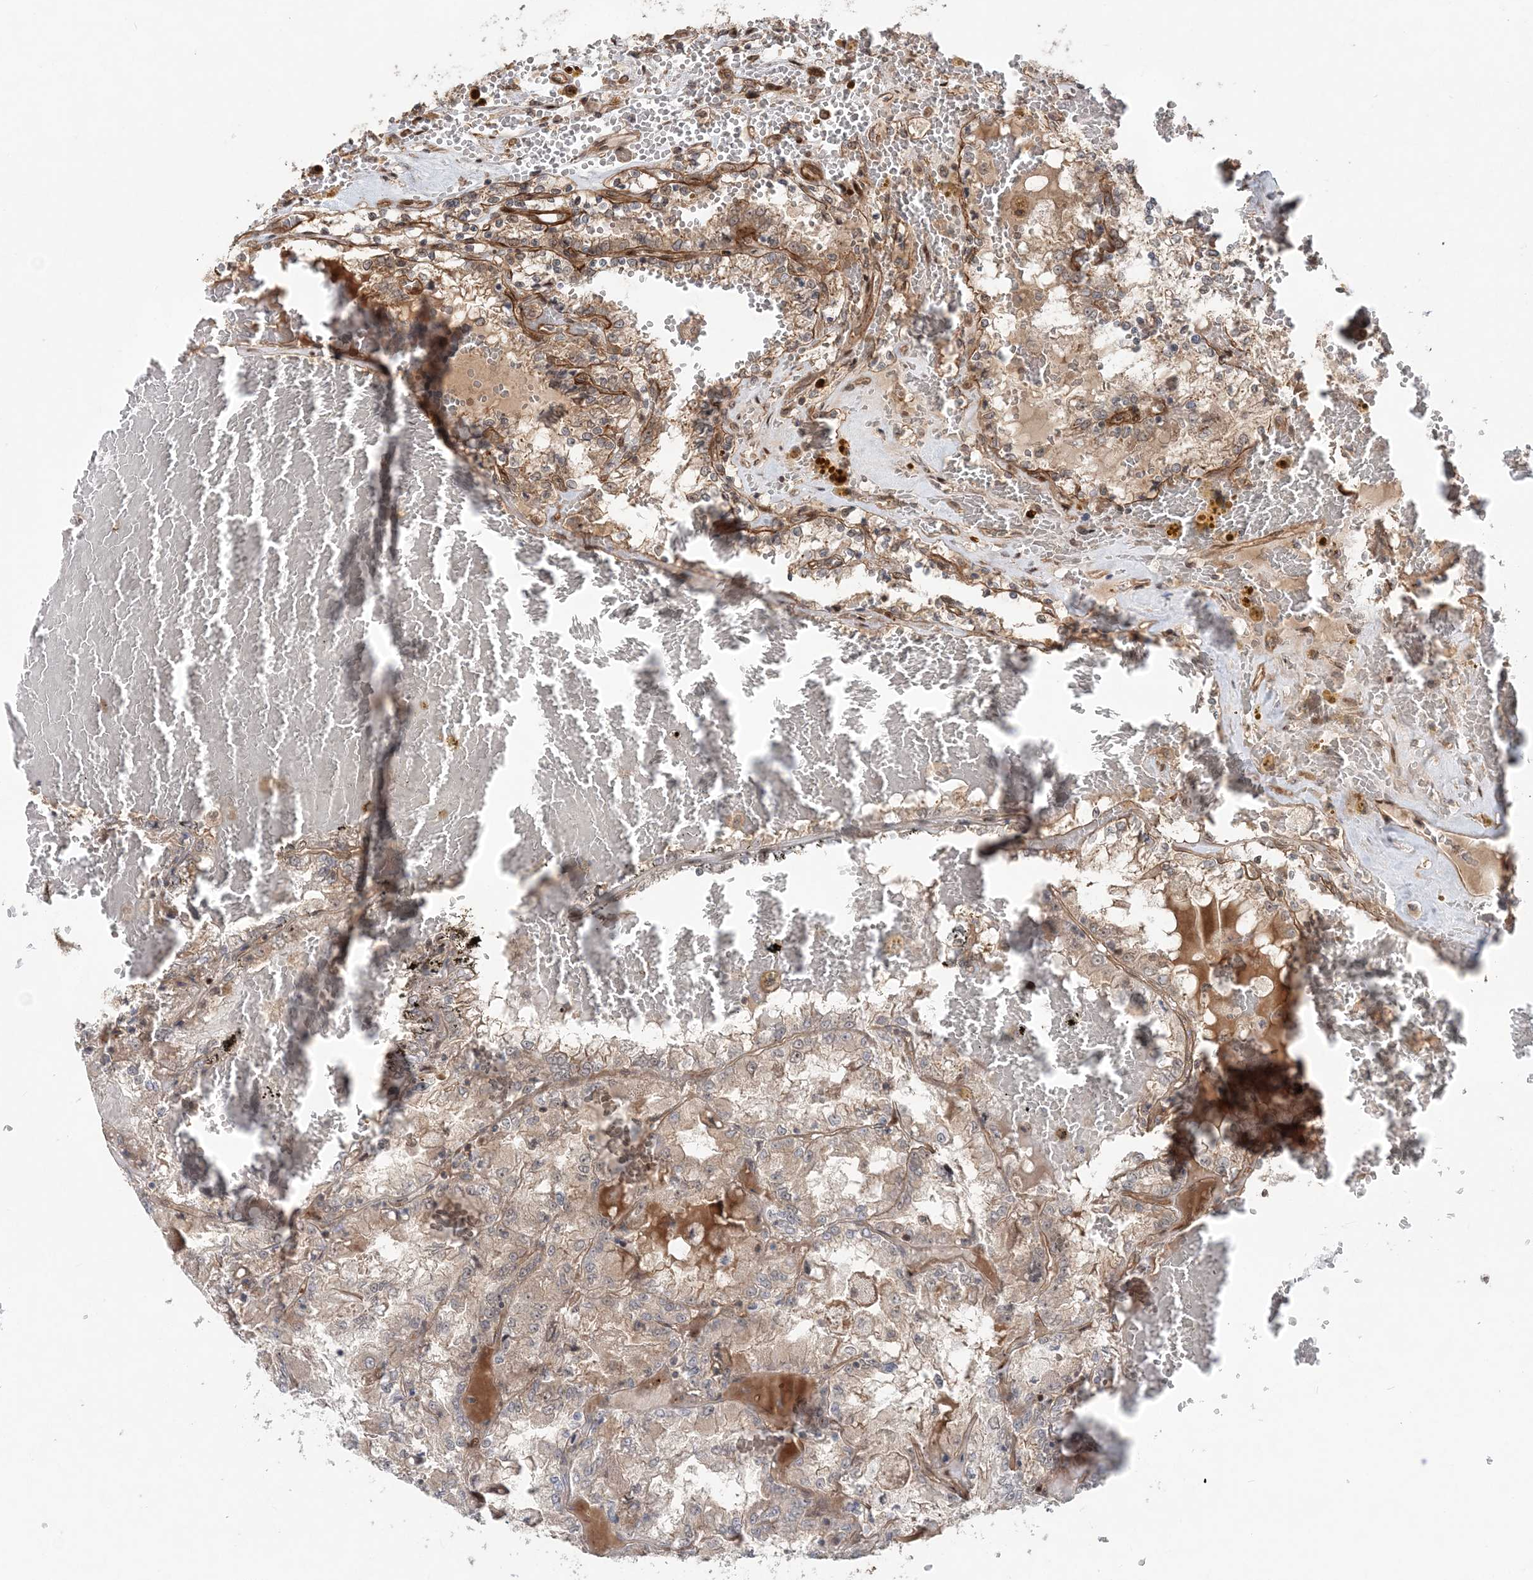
{"staining": {"intensity": "weak", "quantity": "<25%", "location": "cytoplasmic/membranous"}, "tissue": "renal cancer", "cell_type": "Tumor cells", "image_type": "cancer", "snomed": [{"axis": "morphology", "description": "Adenocarcinoma, NOS"}, {"axis": "topography", "description": "Kidney"}], "caption": "Tumor cells show no significant staining in renal cancer (adenocarcinoma).", "gene": "GEMIN5", "patient": {"sex": "female", "age": 56}}